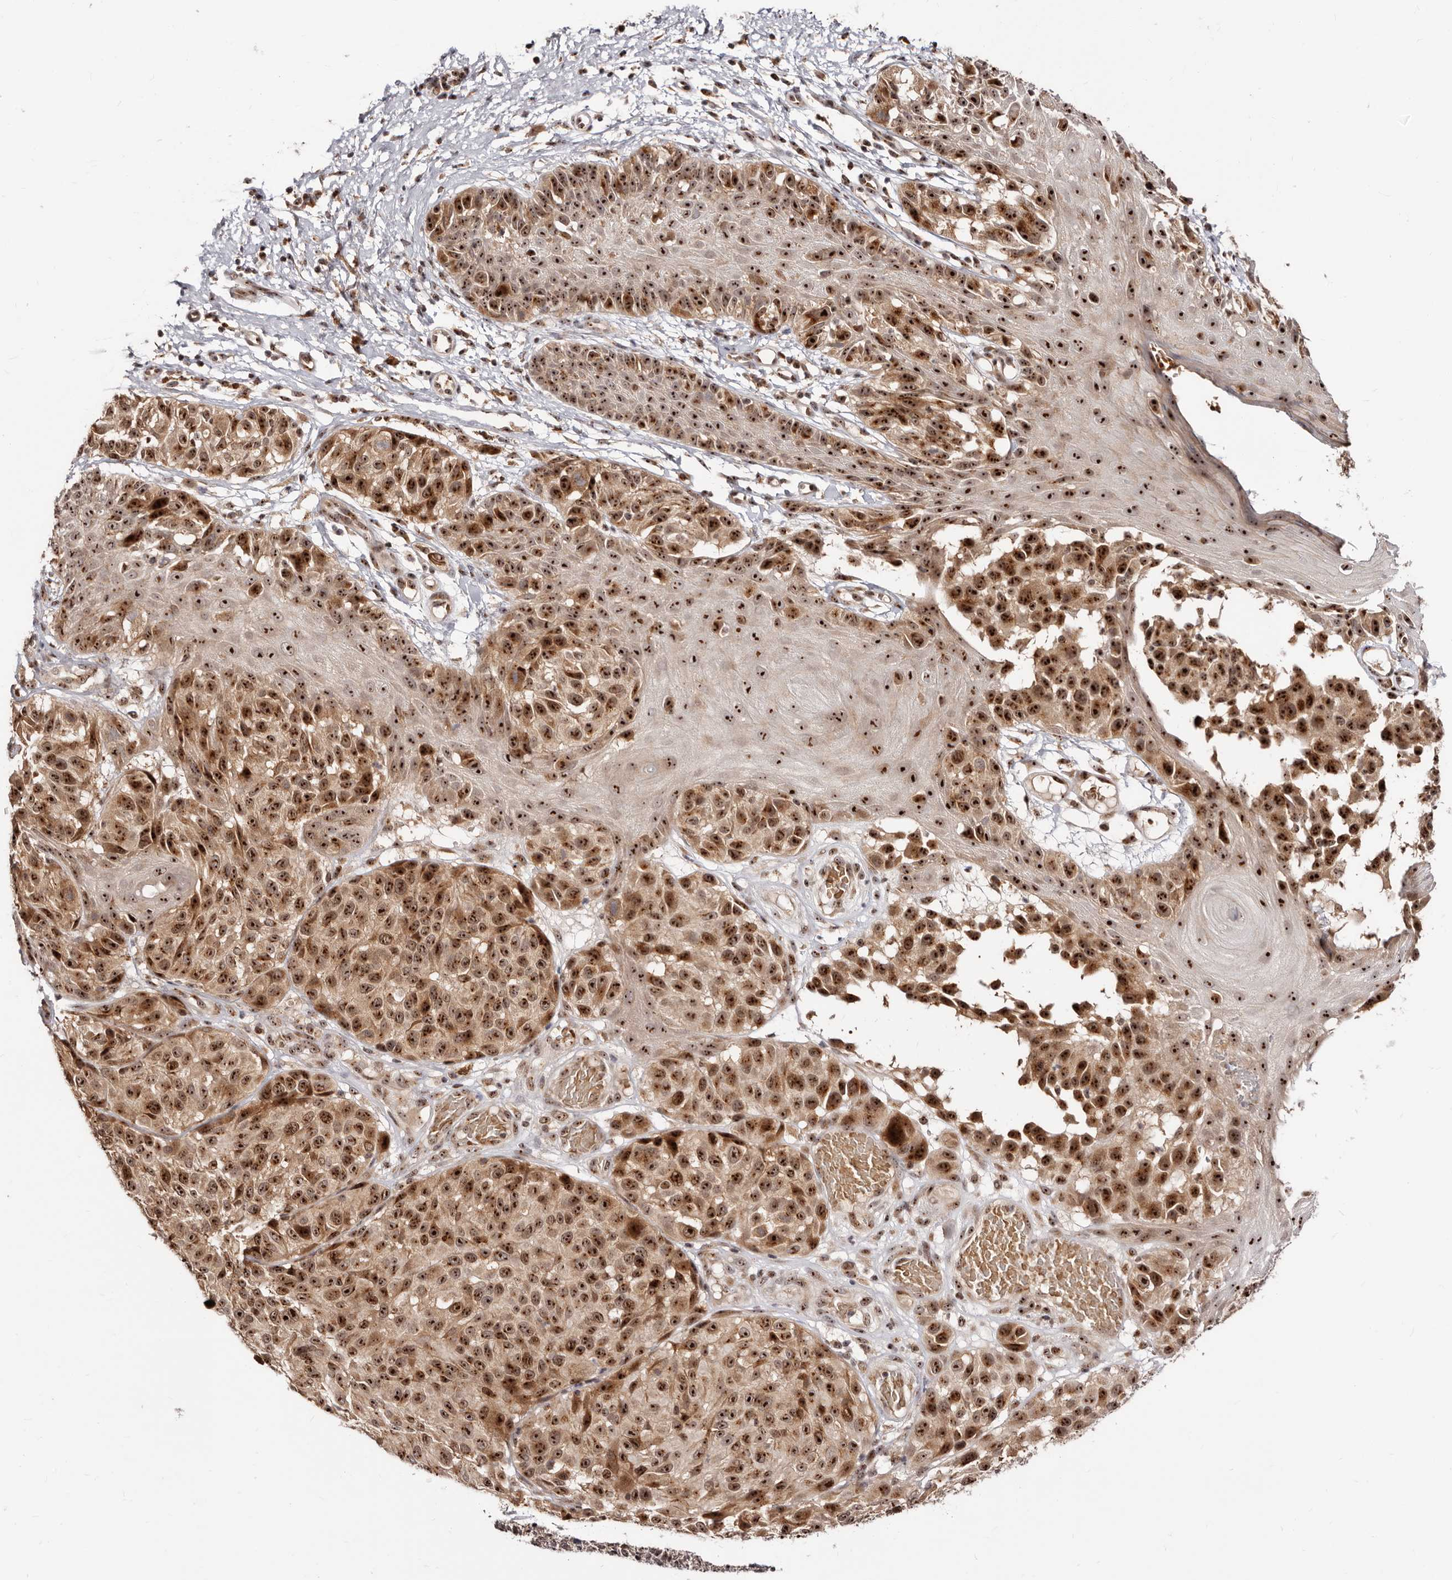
{"staining": {"intensity": "strong", "quantity": ">75%", "location": "cytoplasmic/membranous,nuclear"}, "tissue": "melanoma", "cell_type": "Tumor cells", "image_type": "cancer", "snomed": [{"axis": "morphology", "description": "Malignant melanoma, NOS"}, {"axis": "topography", "description": "Skin"}], "caption": "The photomicrograph demonstrates a brown stain indicating the presence of a protein in the cytoplasmic/membranous and nuclear of tumor cells in malignant melanoma.", "gene": "APOL6", "patient": {"sex": "male", "age": 83}}